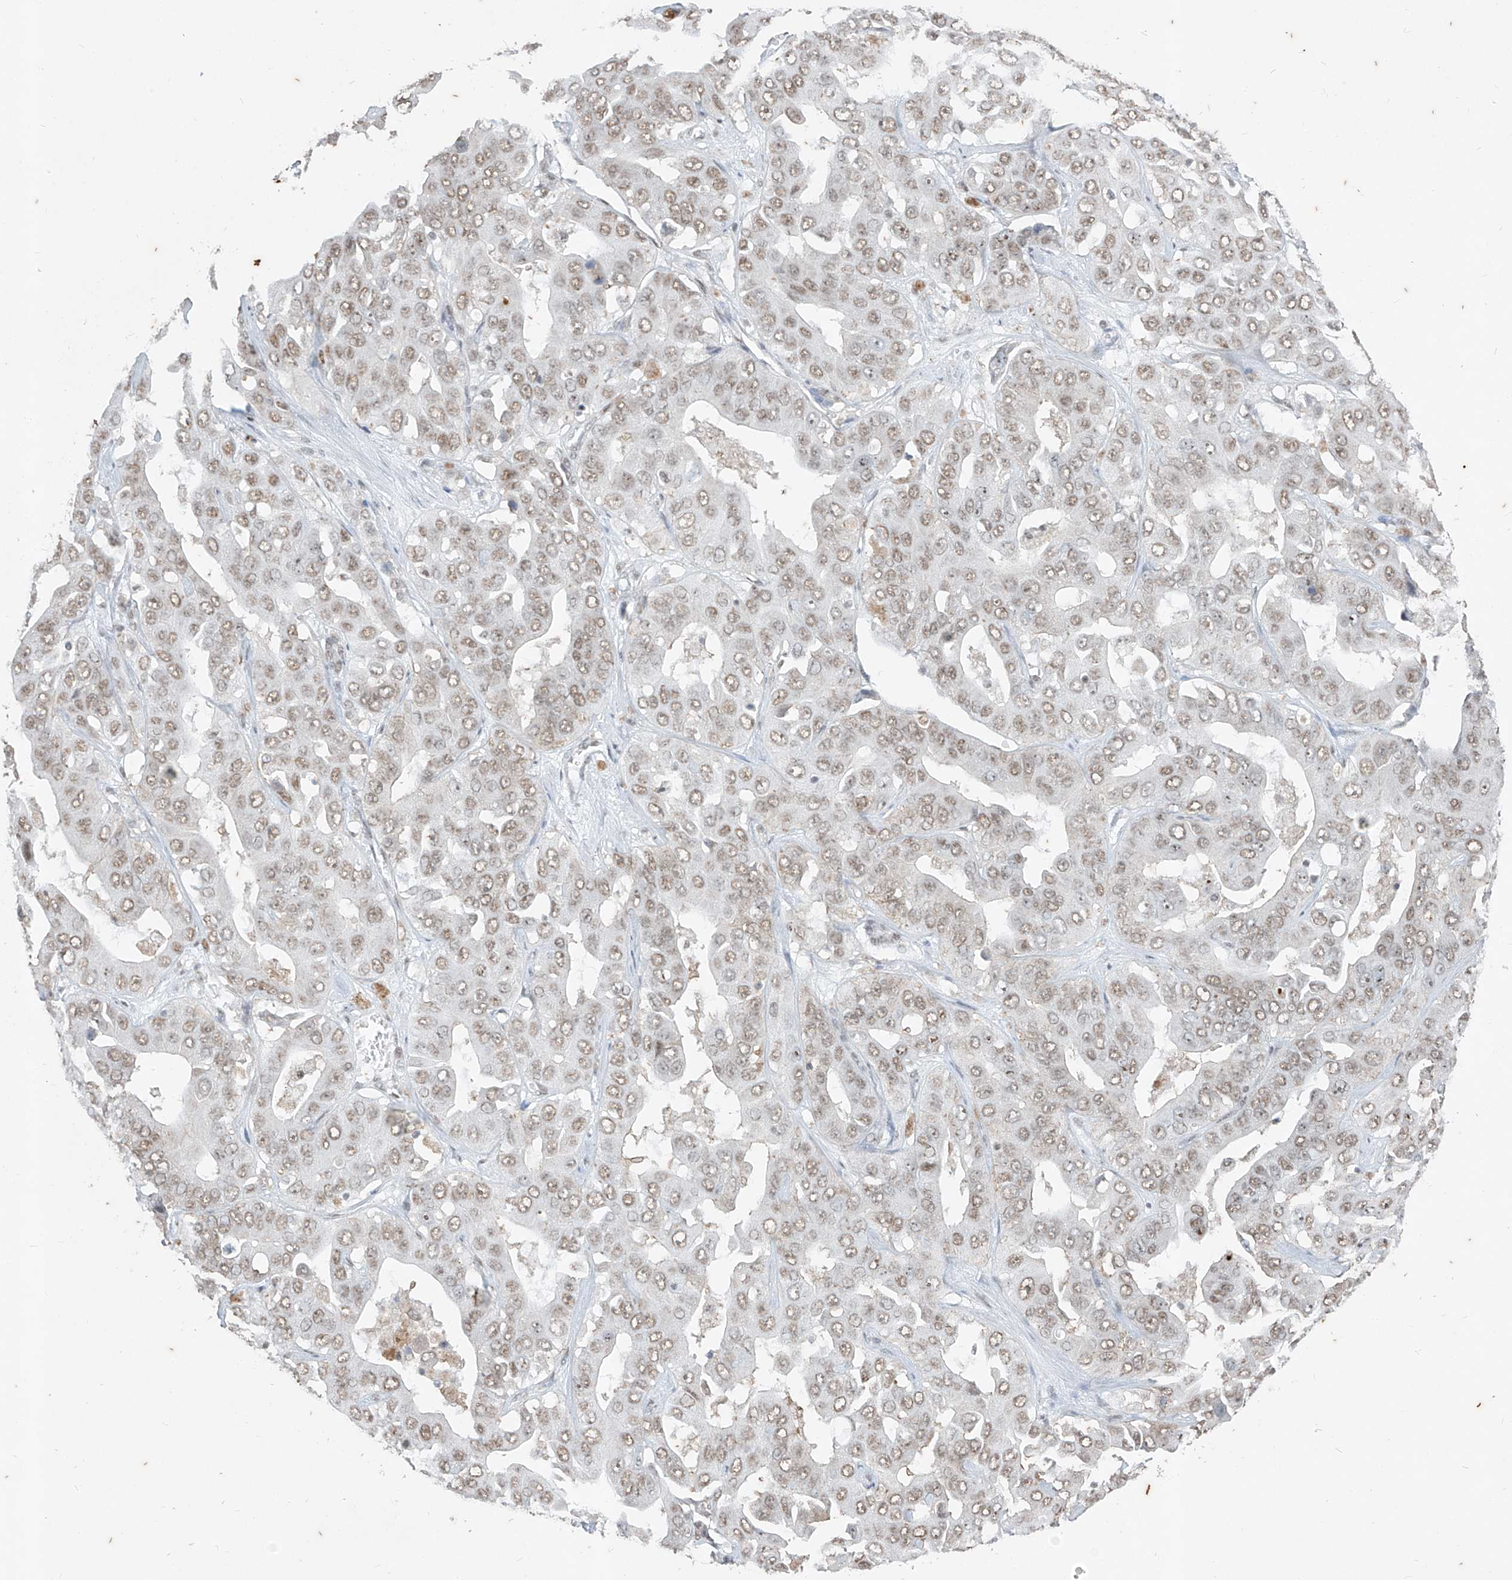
{"staining": {"intensity": "weak", "quantity": ">75%", "location": "nuclear"}, "tissue": "liver cancer", "cell_type": "Tumor cells", "image_type": "cancer", "snomed": [{"axis": "morphology", "description": "Cholangiocarcinoma"}, {"axis": "topography", "description": "Liver"}], "caption": "Brown immunohistochemical staining in human cholangiocarcinoma (liver) shows weak nuclear staining in about >75% of tumor cells.", "gene": "TFEC", "patient": {"sex": "female", "age": 52}}